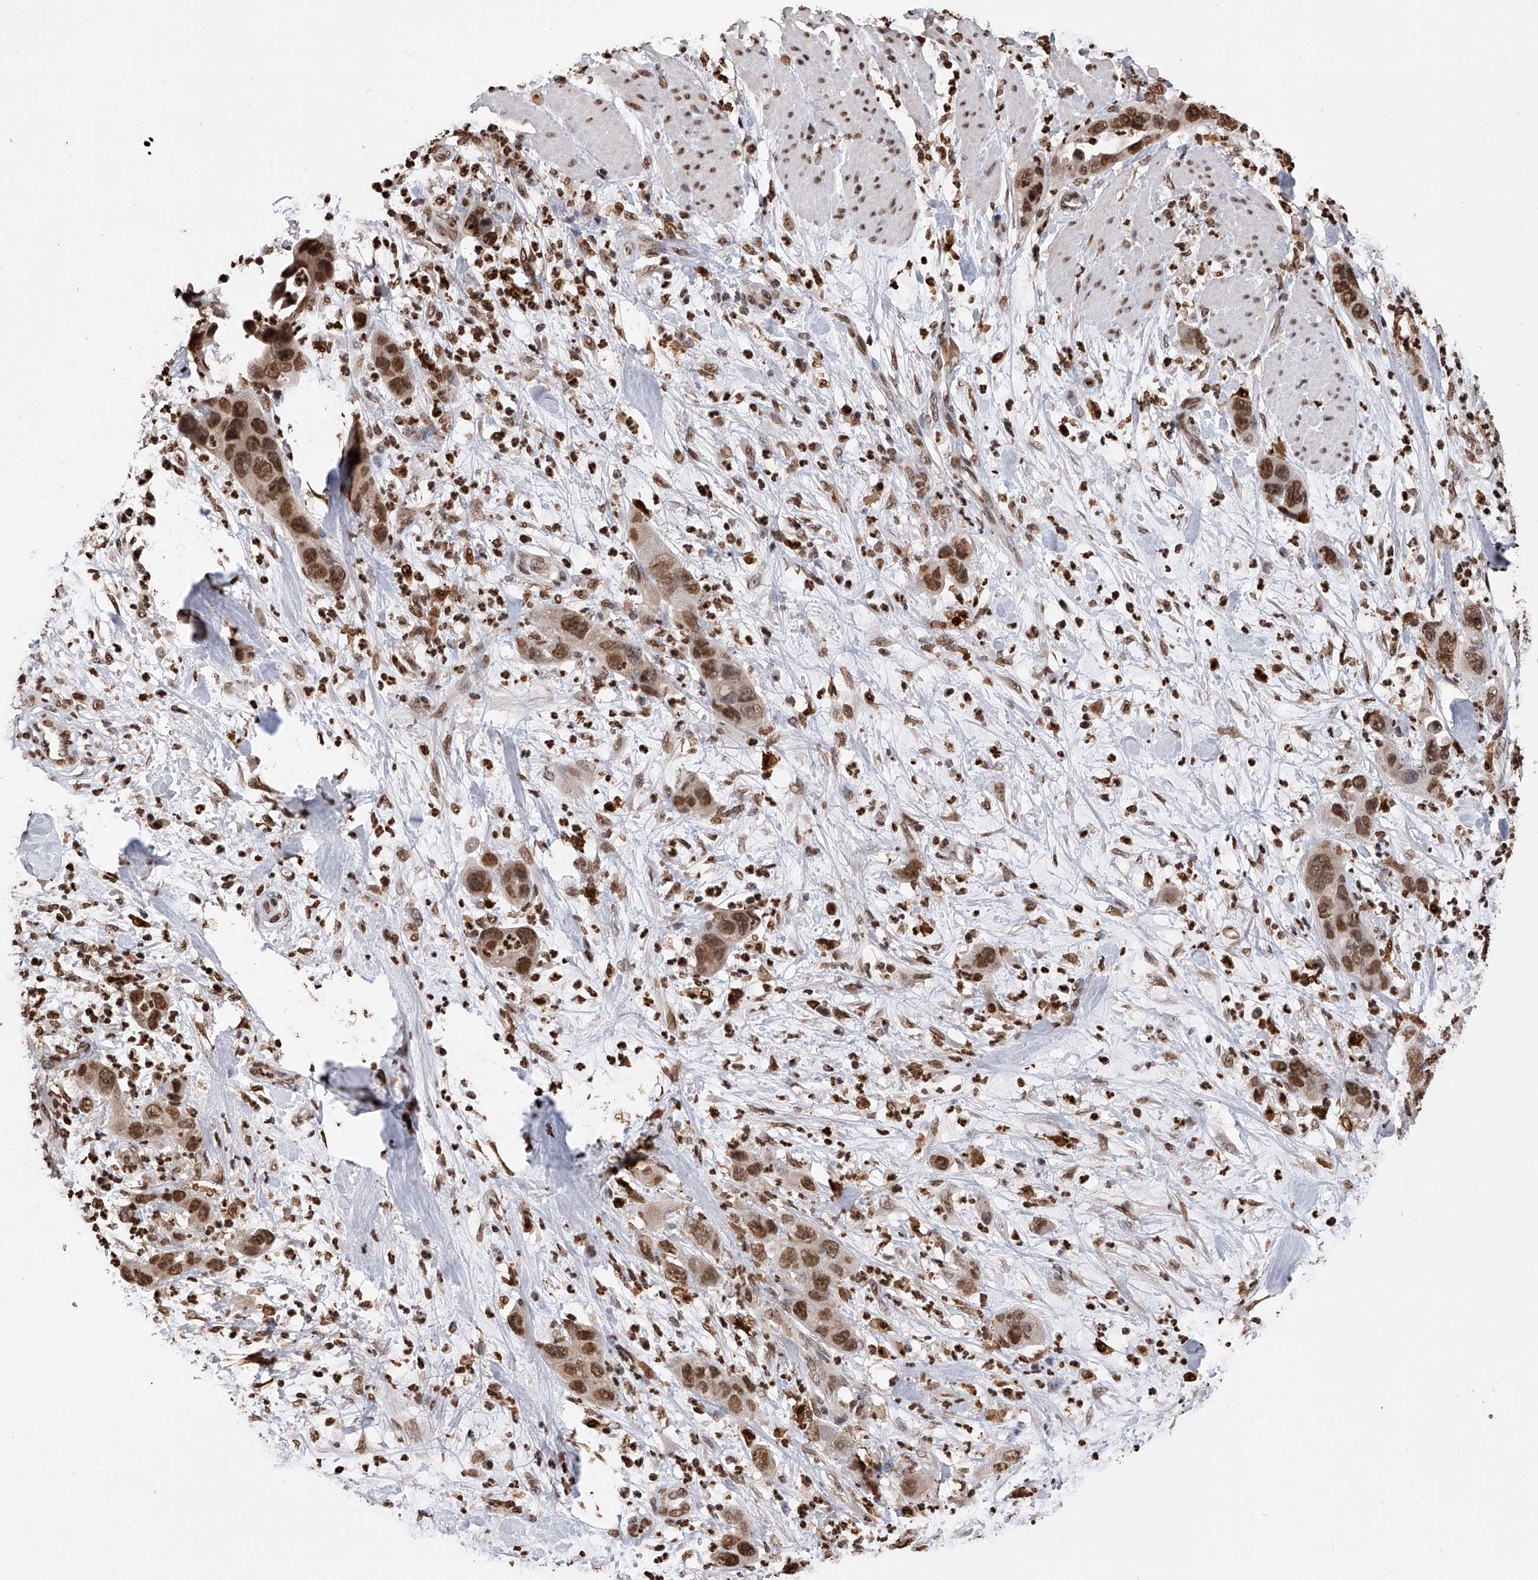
{"staining": {"intensity": "moderate", "quantity": ">75%", "location": "nuclear"}, "tissue": "pancreatic cancer", "cell_type": "Tumor cells", "image_type": "cancer", "snomed": [{"axis": "morphology", "description": "Adenocarcinoma, NOS"}, {"axis": "topography", "description": "Pancreas"}], "caption": "An IHC micrograph of tumor tissue is shown. Protein staining in brown labels moderate nuclear positivity in pancreatic cancer within tumor cells. (IHC, brightfield microscopy, high magnification).", "gene": "CFAP410", "patient": {"sex": "female", "age": 71}}